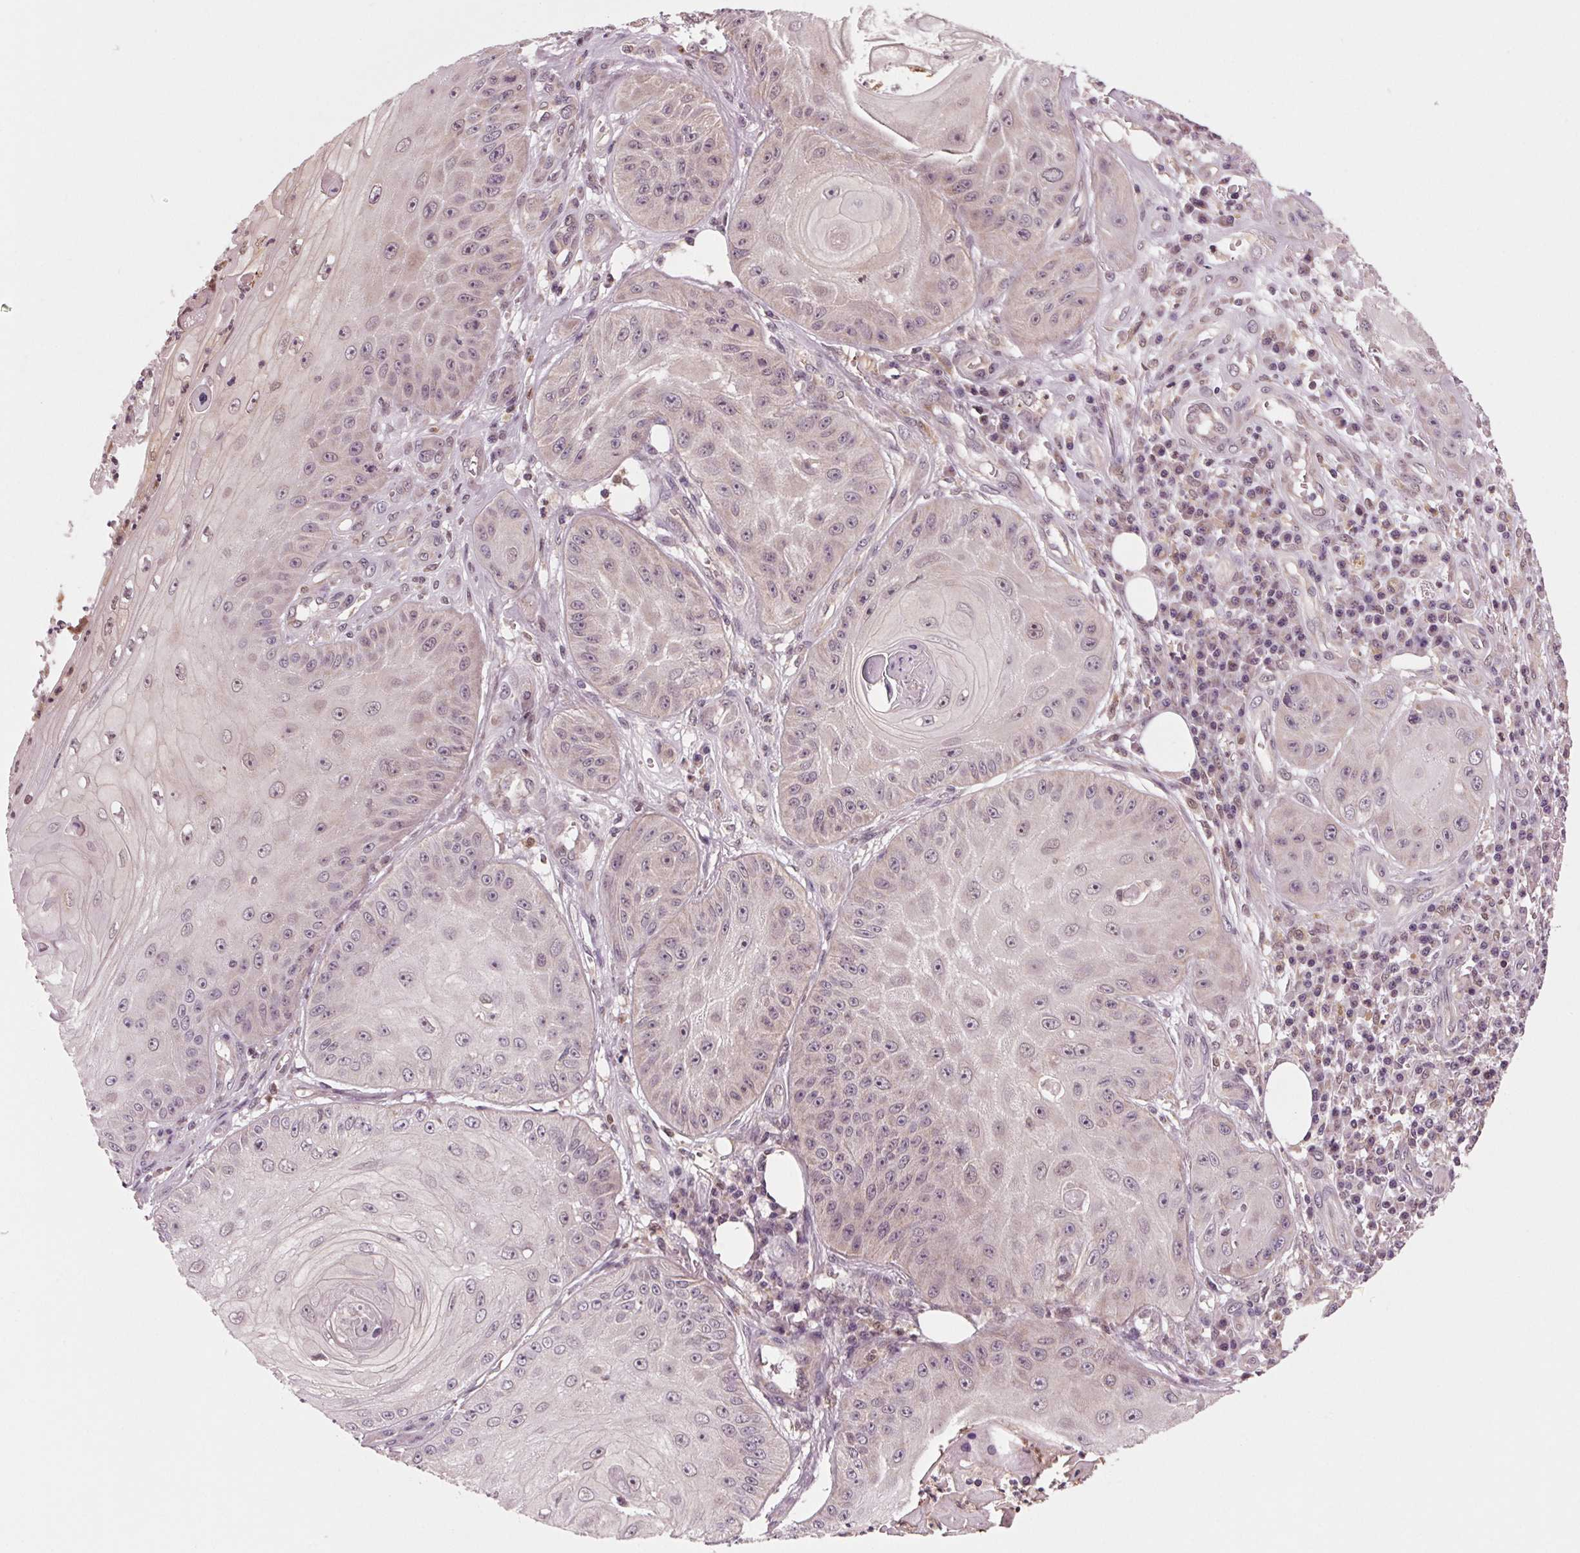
{"staining": {"intensity": "weak", "quantity": "25%-75%", "location": "nuclear"}, "tissue": "skin cancer", "cell_type": "Tumor cells", "image_type": "cancer", "snomed": [{"axis": "morphology", "description": "Squamous cell carcinoma, NOS"}, {"axis": "topography", "description": "Skin"}], "caption": "Protein staining displays weak nuclear positivity in approximately 25%-75% of tumor cells in skin cancer.", "gene": "STAT3", "patient": {"sex": "male", "age": 70}}